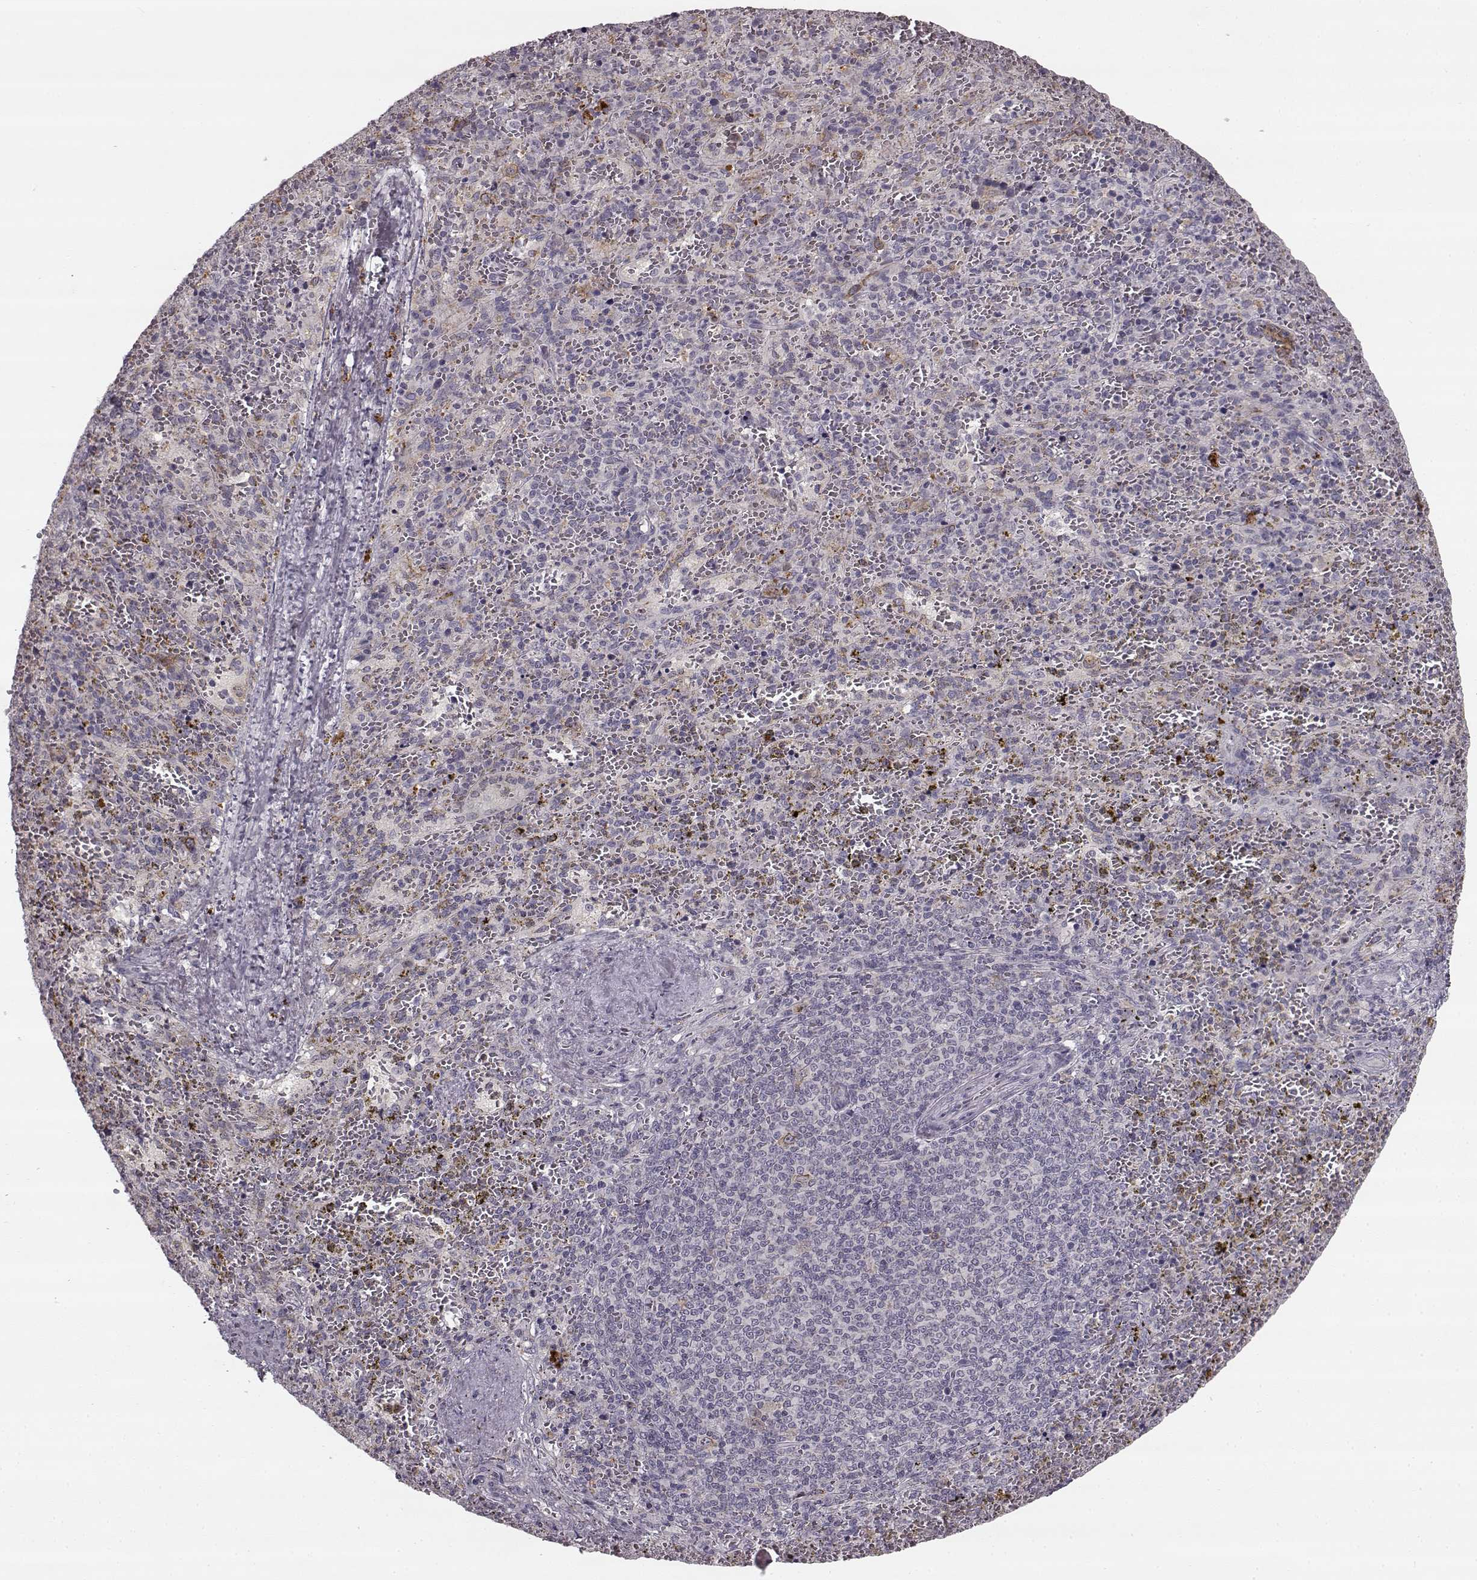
{"staining": {"intensity": "weak", "quantity": "<25%", "location": "cytoplasmic/membranous"}, "tissue": "spleen", "cell_type": "Cells in red pulp", "image_type": "normal", "snomed": [{"axis": "morphology", "description": "Normal tissue, NOS"}, {"axis": "topography", "description": "Spleen"}], "caption": "Immunohistochemical staining of unremarkable human spleen shows no significant positivity in cells in red pulp. (DAB (3,3'-diaminobenzidine) IHC, high magnification).", "gene": "HMMR", "patient": {"sex": "female", "age": 50}}